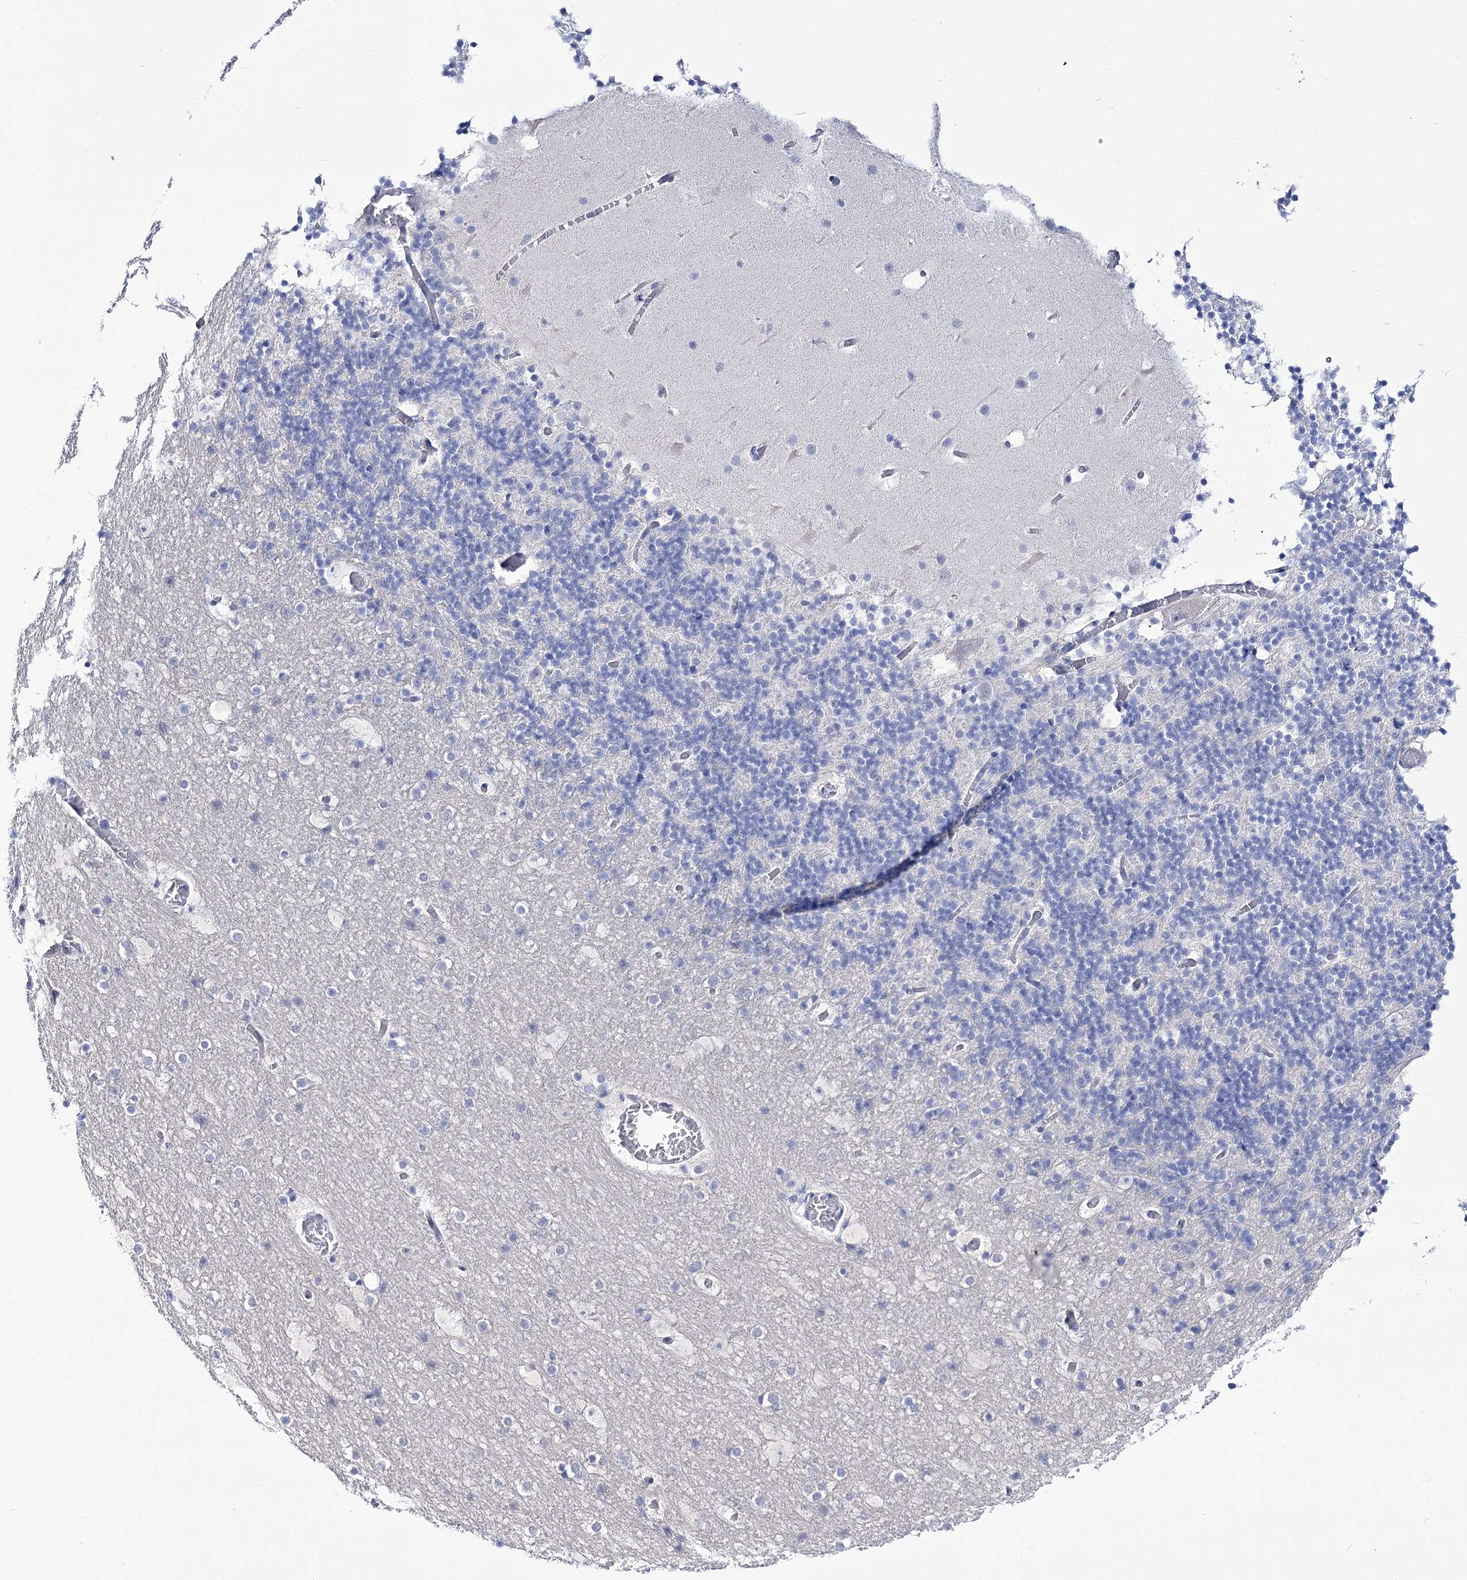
{"staining": {"intensity": "negative", "quantity": "none", "location": "none"}, "tissue": "cerebellum", "cell_type": "Cells in granular layer", "image_type": "normal", "snomed": [{"axis": "morphology", "description": "Normal tissue, NOS"}, {"axis": "topography", "description": "Cerebellum"}], "caption": "An IHC histopathology image of unremarkable cerebellum is shown. There is no staining in cells in granular layer of cerebellum. Nuclei are stained in blue.", "gene": "UBA6", "patient": {"sex": "male", "age": 57}}